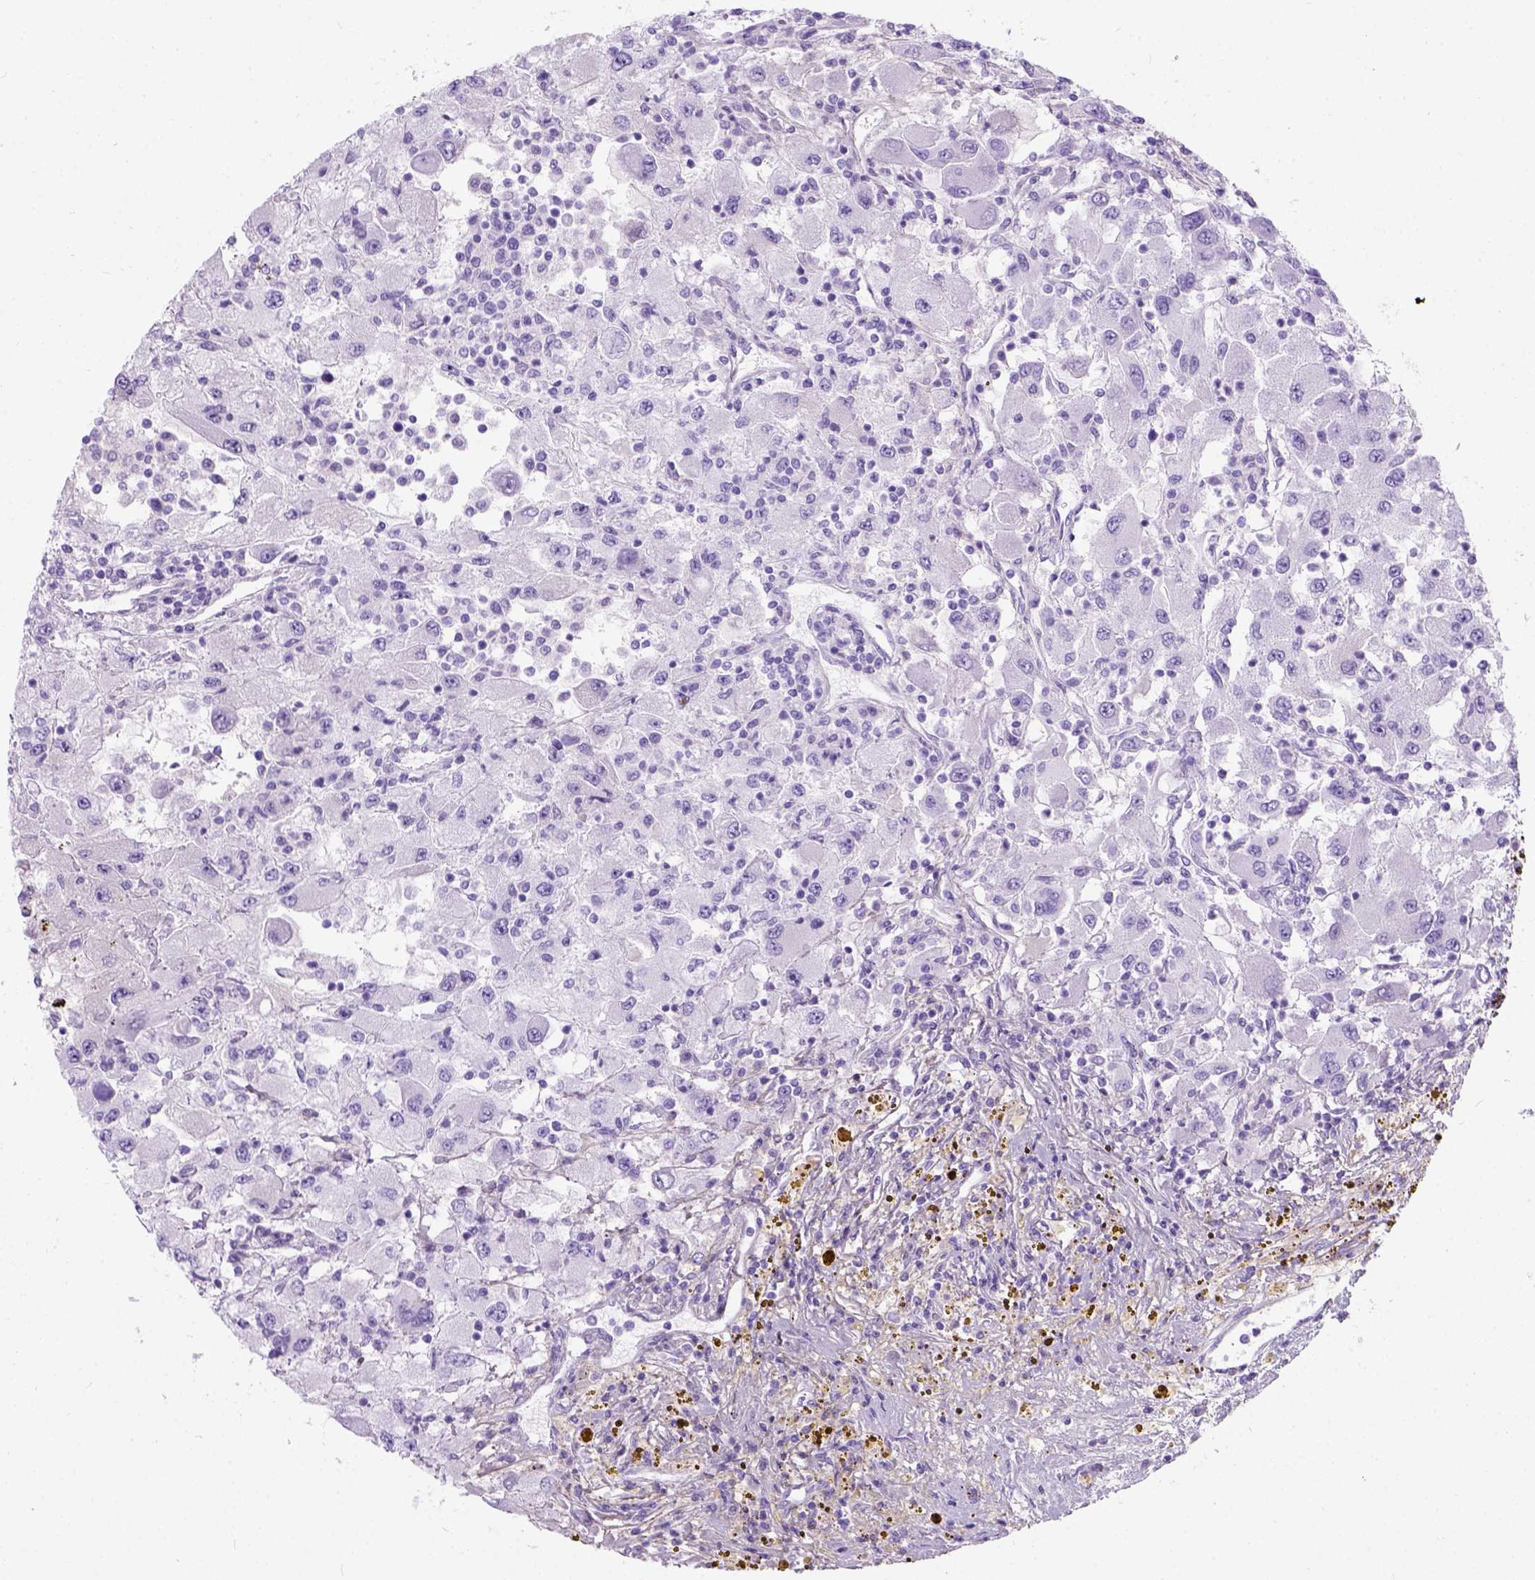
{"staining": {"intensity": "negative", "quantity": "none", "location": "none"}, "tissue": "renal cancer", "cell_type": "Tumor cells", "image_type": "cancer", "snomed": [{"axis": "morphology", "description": "Adenocarcinoma, NOS"}, {"axis": "topography", "description": "Kidney"}], "caption": "Image shows no significant protein staining in tumor cells of renal cancer.", "gene": "C7orf57", "patient": {"sex": "female", "age": 67}}